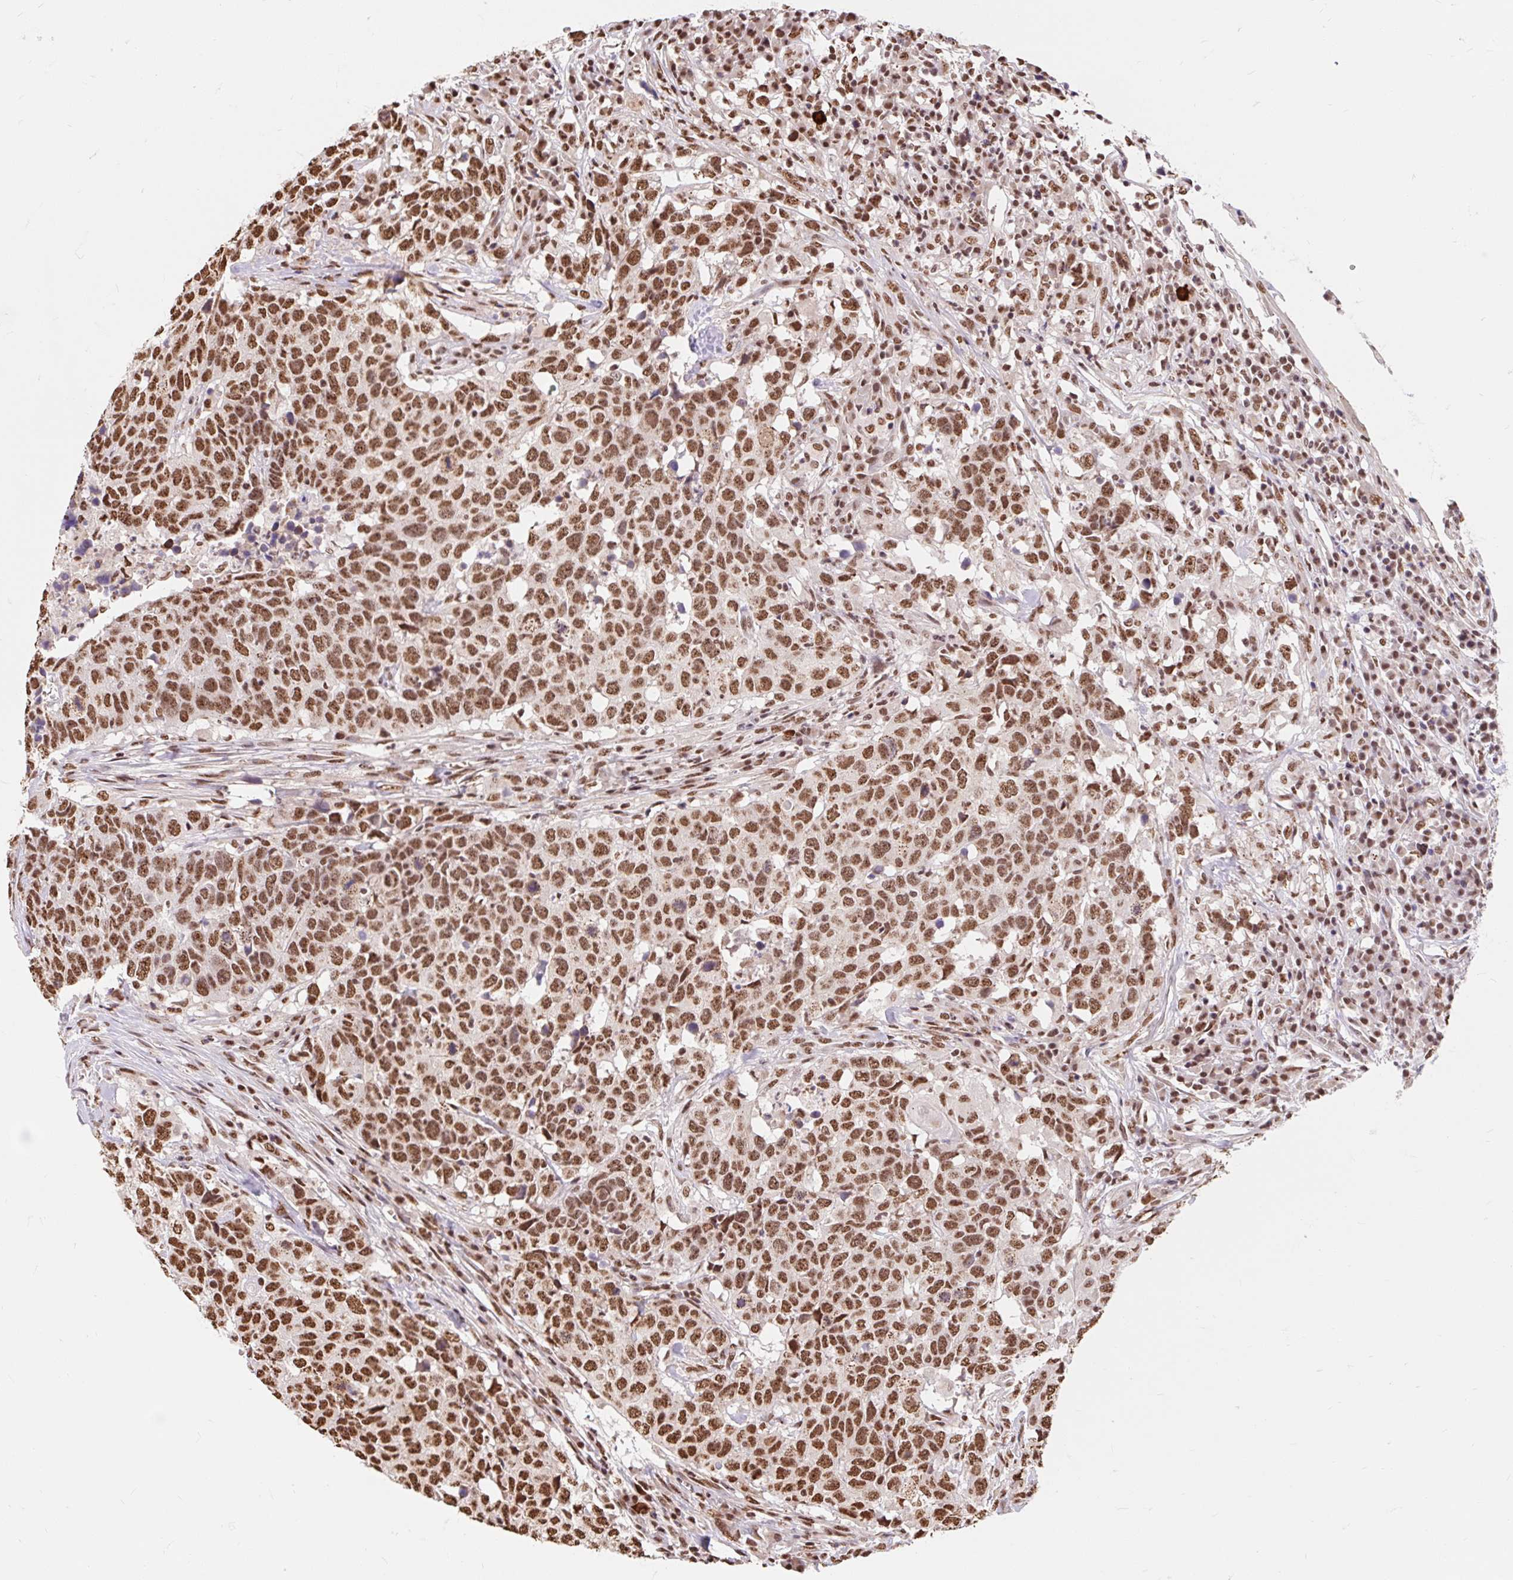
{"staining": {"intensity": "moderate", "quantity": ">75%", "location": "nuclear"}, "tissue": "head and neck cancer", "cell_type": "Tumor cells", "image_type": "cancer", "snomed": [{"axis": "morphology", "description": "Normal tissue, NOS"}, {"axis": "morphology", "description": "Squamous cell carcinoma, NOS"}, {"axis": "topography", "description": "Skeletal muscle"}, {"axis": "topography", "description": "Vascular tissue"}, {"axis": "topography", "description": "Peripheral nerve tissue"}, {"axis": "topography", "description": "Head-Neck"}], "caption": "Head and neck cancer (squamous cell carcinoma) stained with a brown dye reveals moderate nuclear positive staining in approximately >75% of tumor cells.", "gene": "BICRA", "patient": {"sex": "male", "age": 66}}